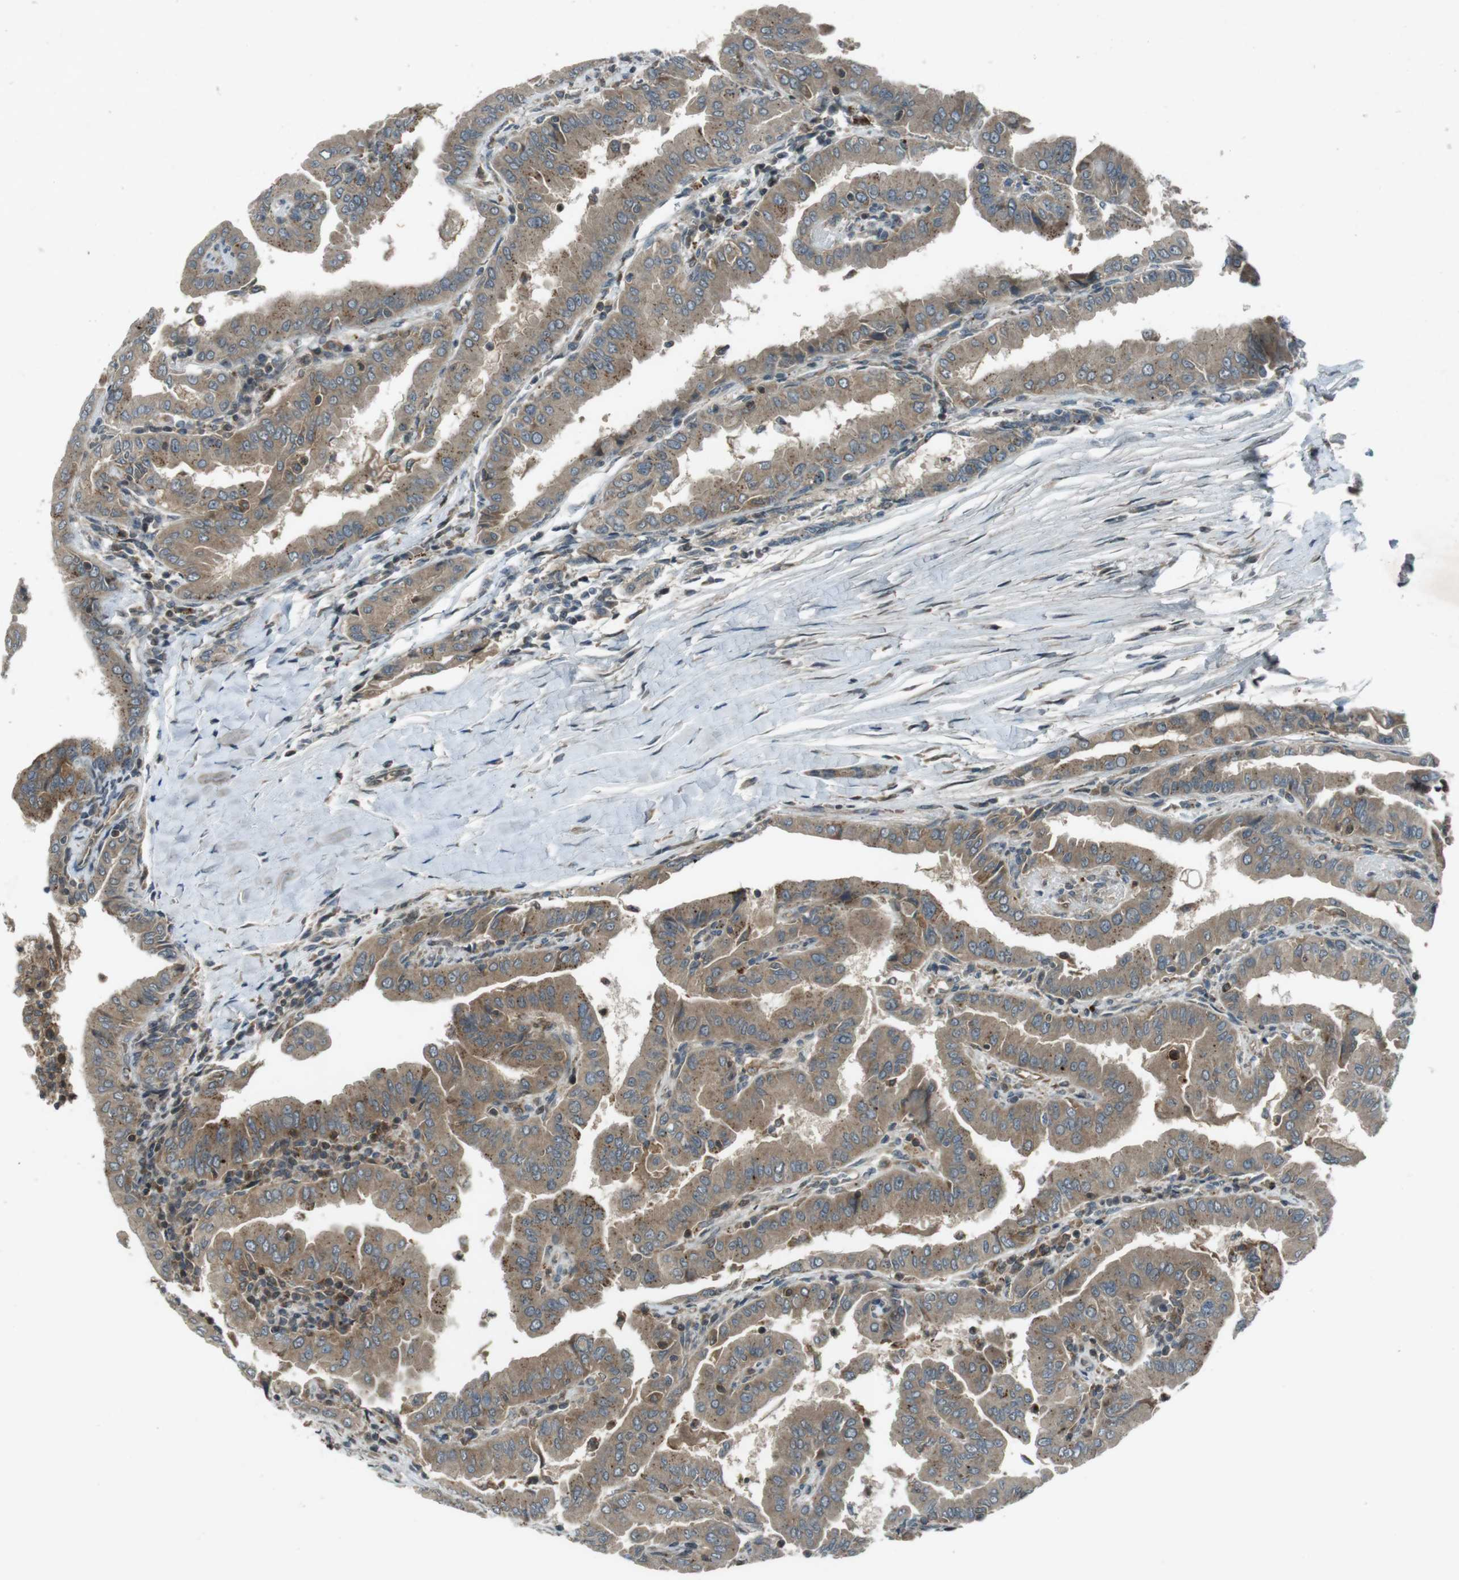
{"staining": {"intensity": "weak", "quantity": ">75%", "location": "cytoplasmic/membranous"}, "tissue": "thyroid cancer", "cell_type": "Tumor cells", "image_type": "cancer", "snomed": [{"axis": "morphology", "description": "Papillary adenocarcinoma, NOS"}, {"axis": "topography", "description": "Thyroid gland"}], "caption": "Human thyroid cancer stained for a protein (brown) exhibits weak cytoplasmic/membranous positive expression in about >75% of tumor cells.", "gene": "ZYX", "patient": {"sex": "male", "age": 33}}